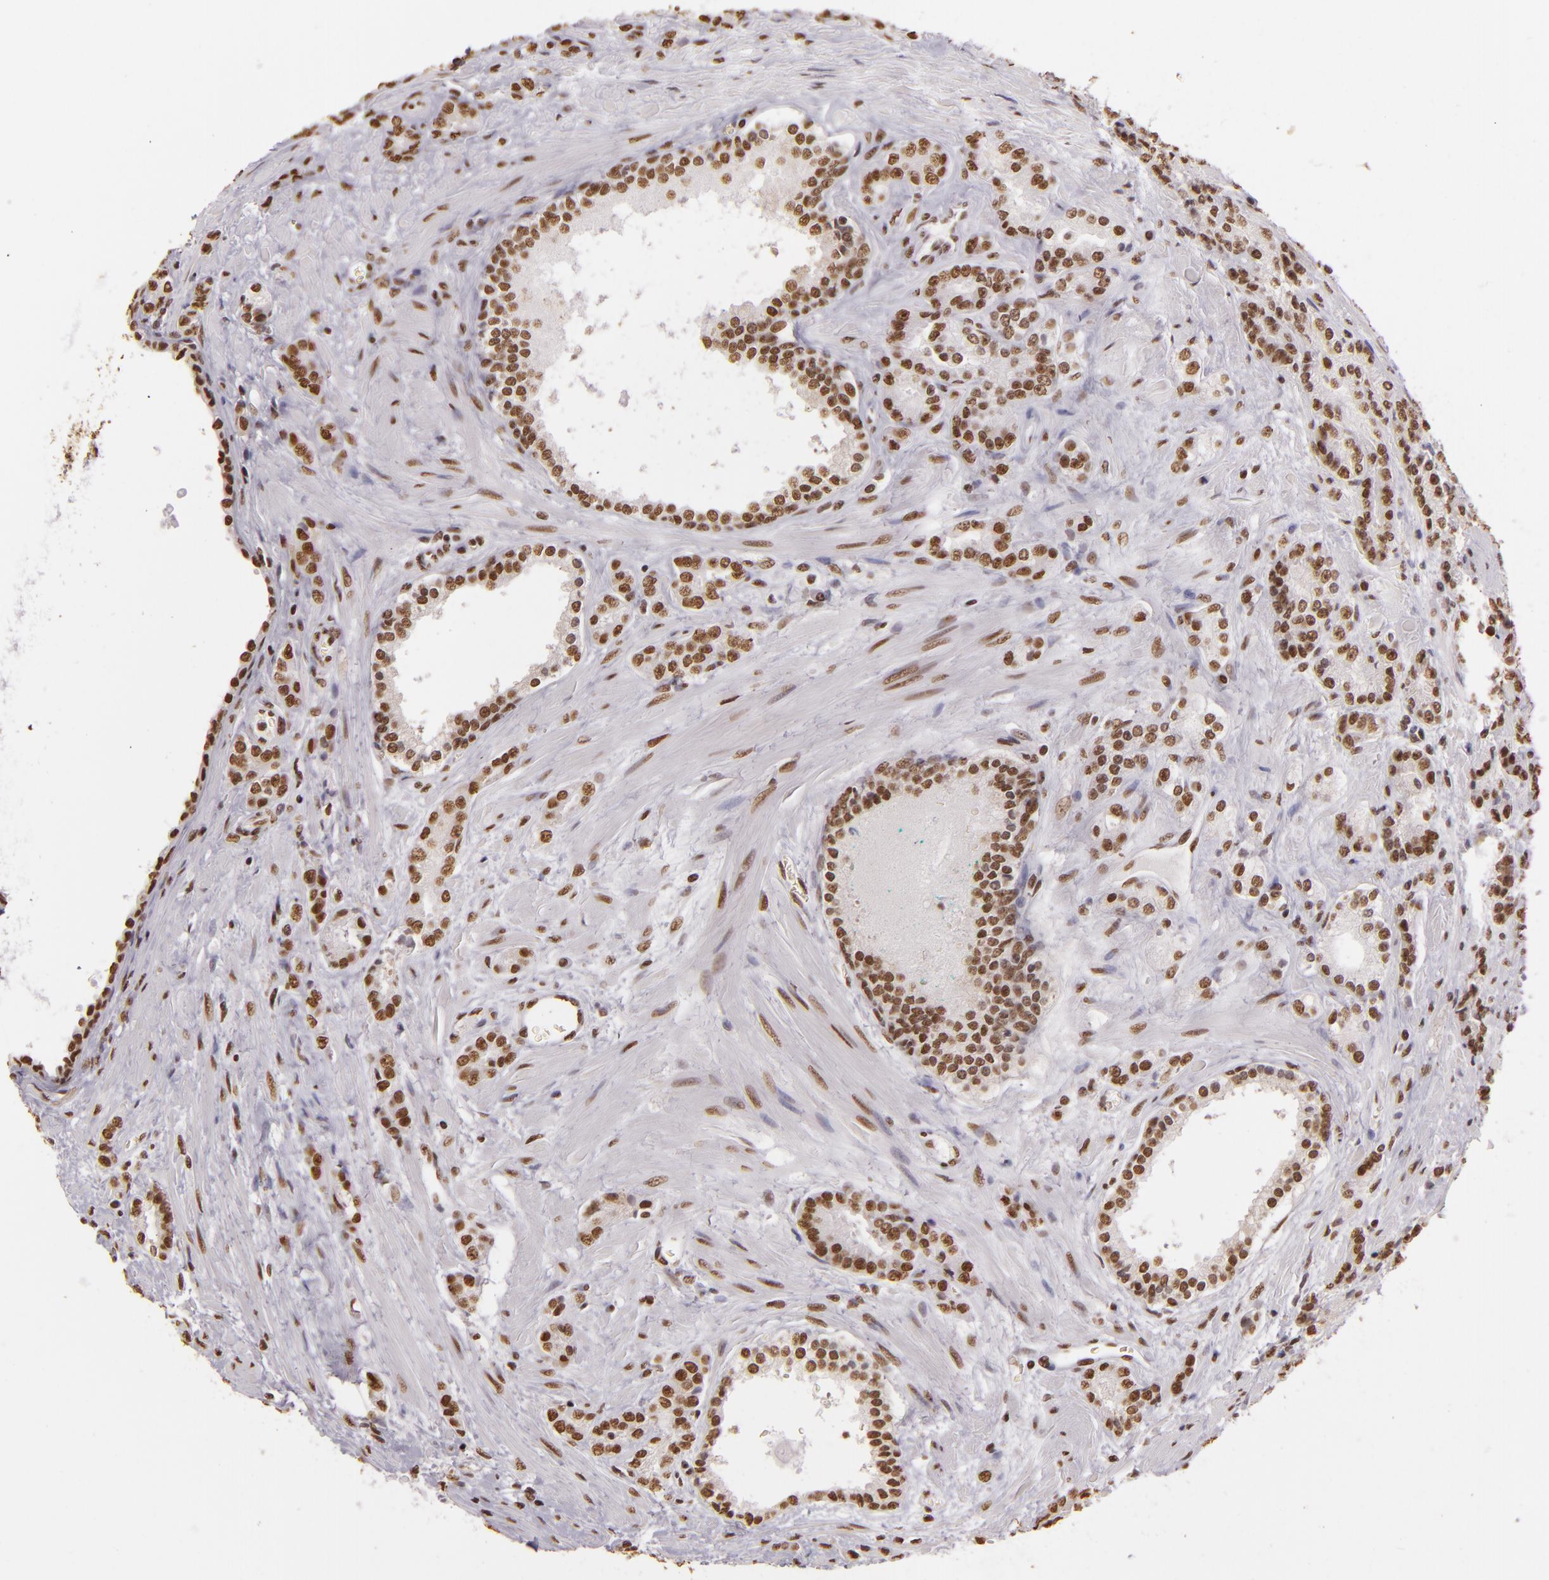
{"staining": {"intensity": "moderate", "quantity": ">75%", "location": "nuclear"}, "tissue": "prostate cancer", "cell_type": "Tumor cells", "image_type": "cancer", "snomed": [{"axis": "morphology", "description": "Adenocarcinoma, High grade"}, {"axis": "topography", "description": "Prostate"}], "caption": "Prostate high-grade adenocarcinoma stained for a protein (brown) reveals moderate nuclear positive staining in approximately >75% of tumor cells.", "gene": "PAPOLA", "patient": {"sex": "male", "age": 71}}